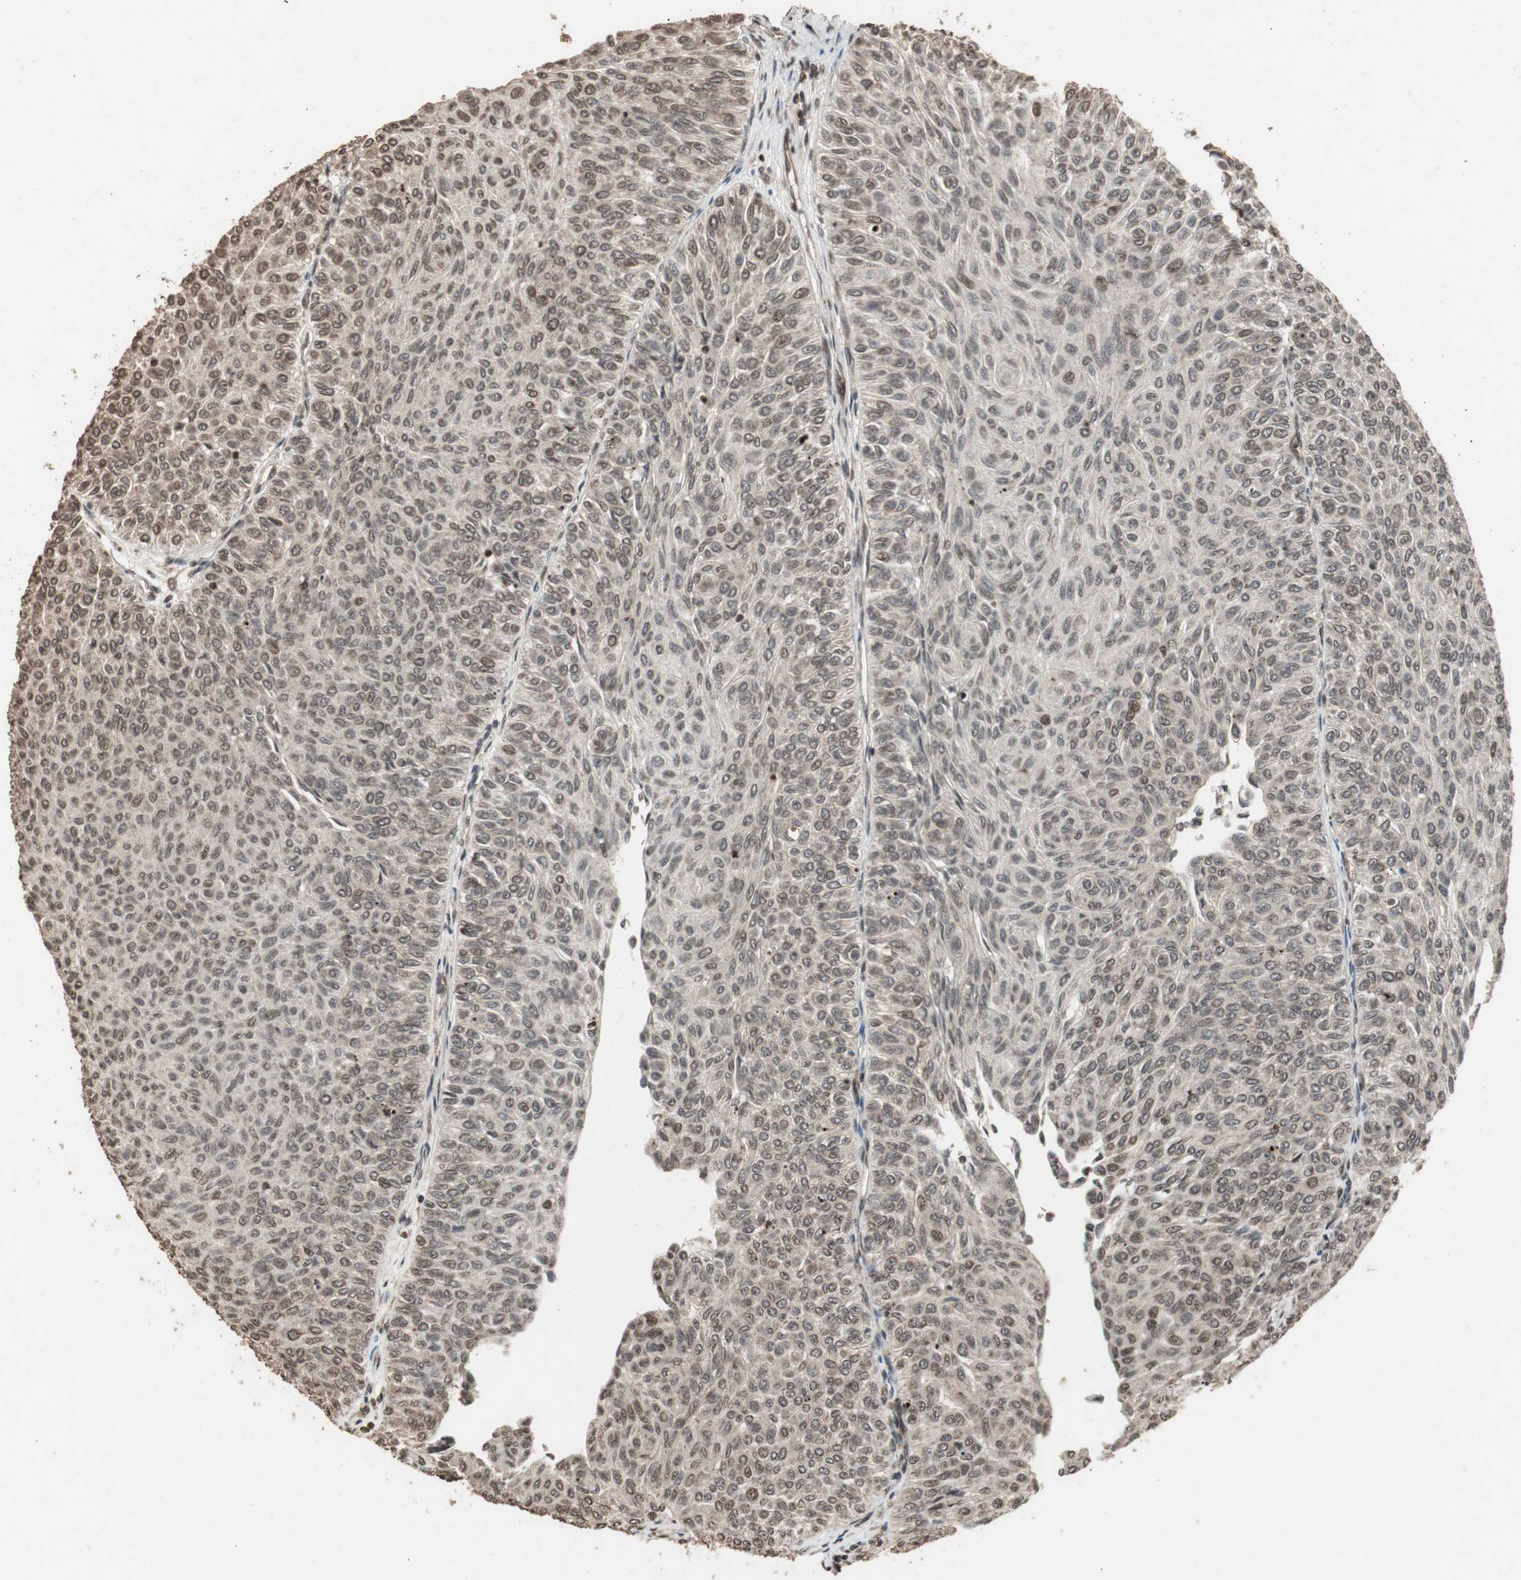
{"staining": {"intensity": "weak", "quantity": "25%-75%", "location": "nuclear"}, "tissue": "urothelial cancer", "cell_type": "Tumor cells", "image_type": "cancer", "snomed": [{"axis": "morphology", "description": "Urothelial carcinoma, Low grade"}, {"axis": "topography", "description": "Urinary bladder"}], "caption": "Urothelial cancer tissue displays weak nuclear expression in about 25%-75% of tumor cells", "gene": "ZFC3H1", "patient": {"sex": "male", "age": 78}}